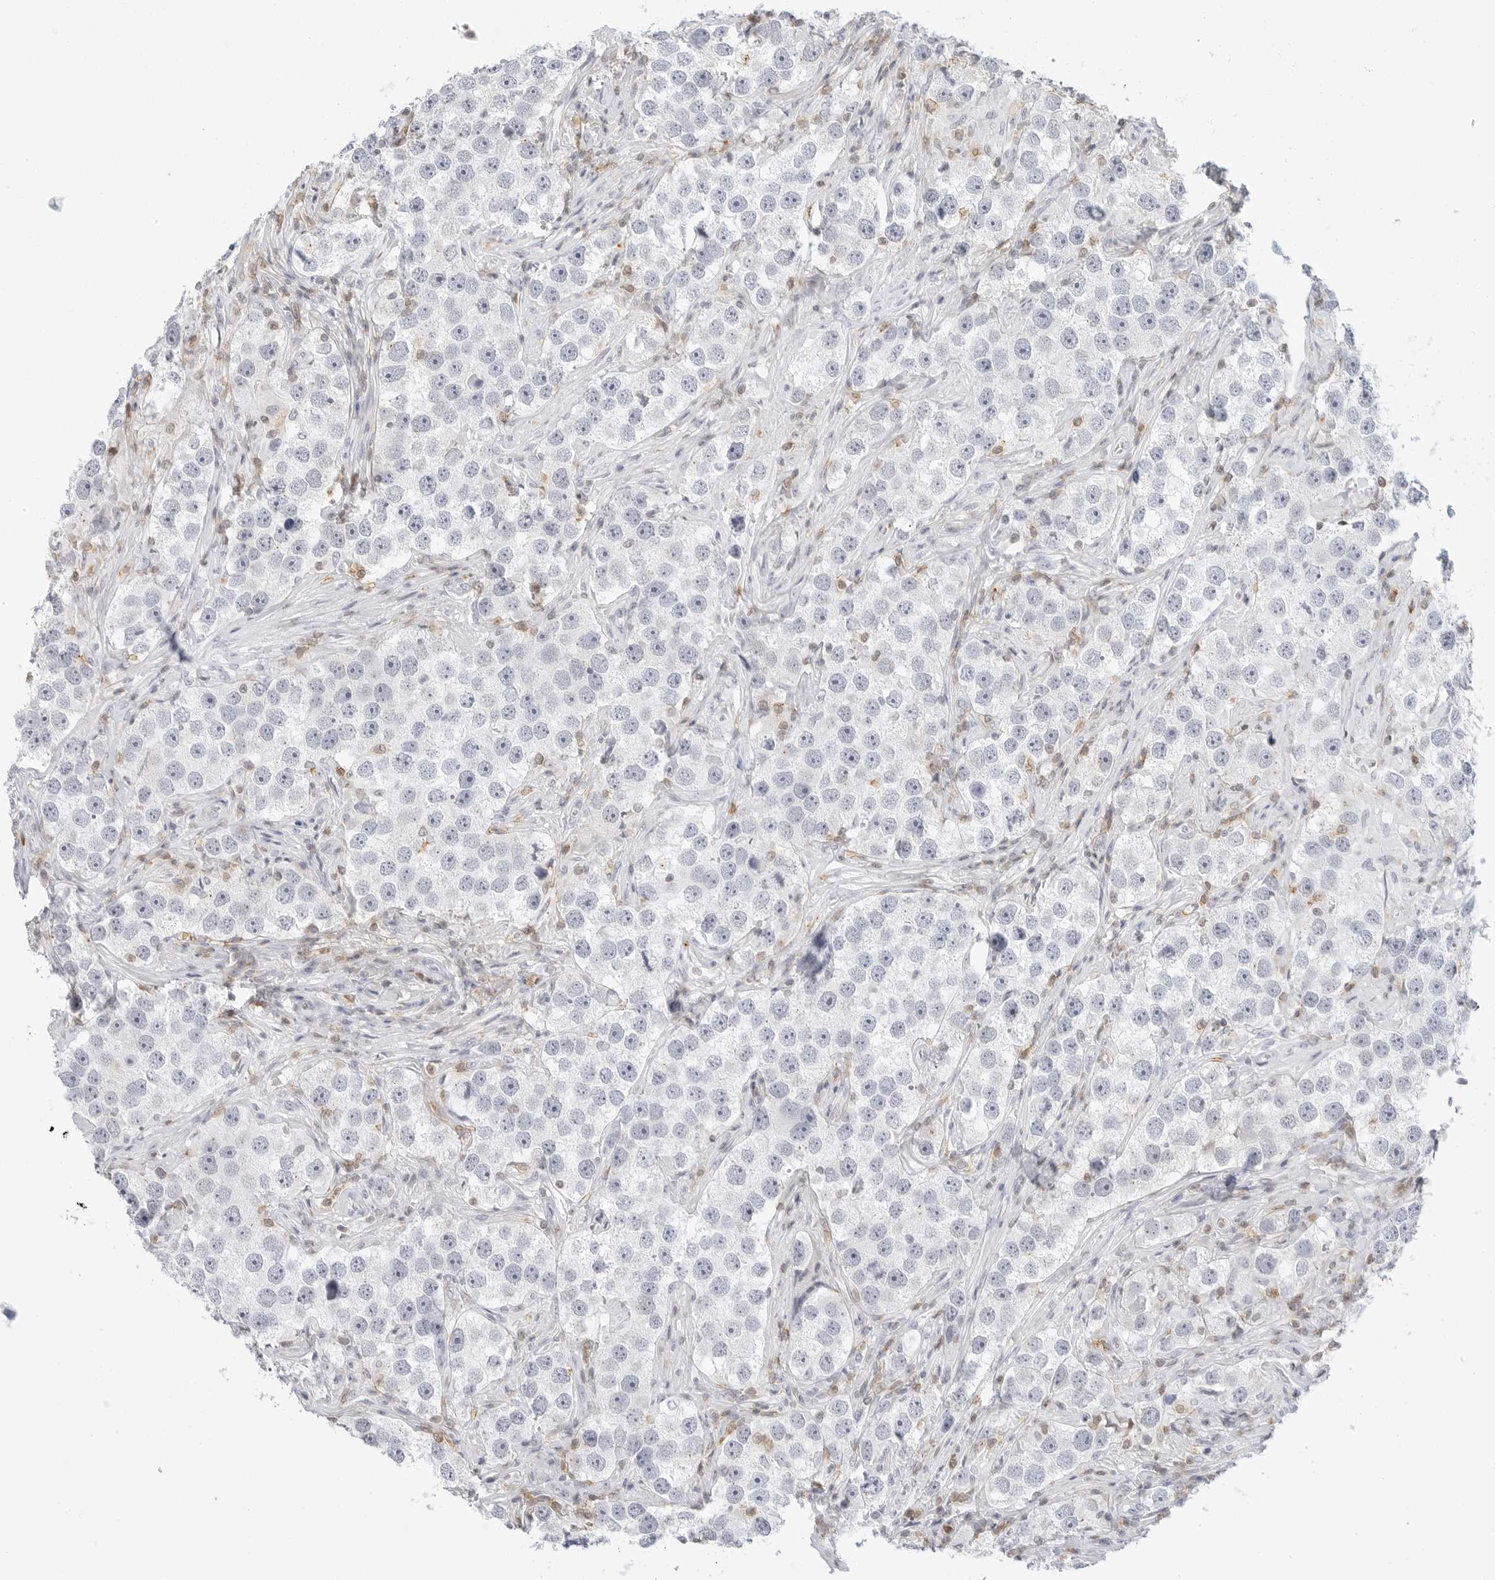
{"staining": {"intensity": "negative", "quantity": "none", "location": "none"}, "tissue": "testis cancer", "cell_type": "Tumor cells", "image_type": "cancer", "snomed": [{"axis": "morphology", "description": "Seminoma, NOS"}, {"axis": "topography", "description": "Testis"}], "caption": "Immunohistochemistry of testis cancer displays no expression in tumor cells.", "gene": "SLC9A3R1", "patient": {"sex": "male", "age": 49}}